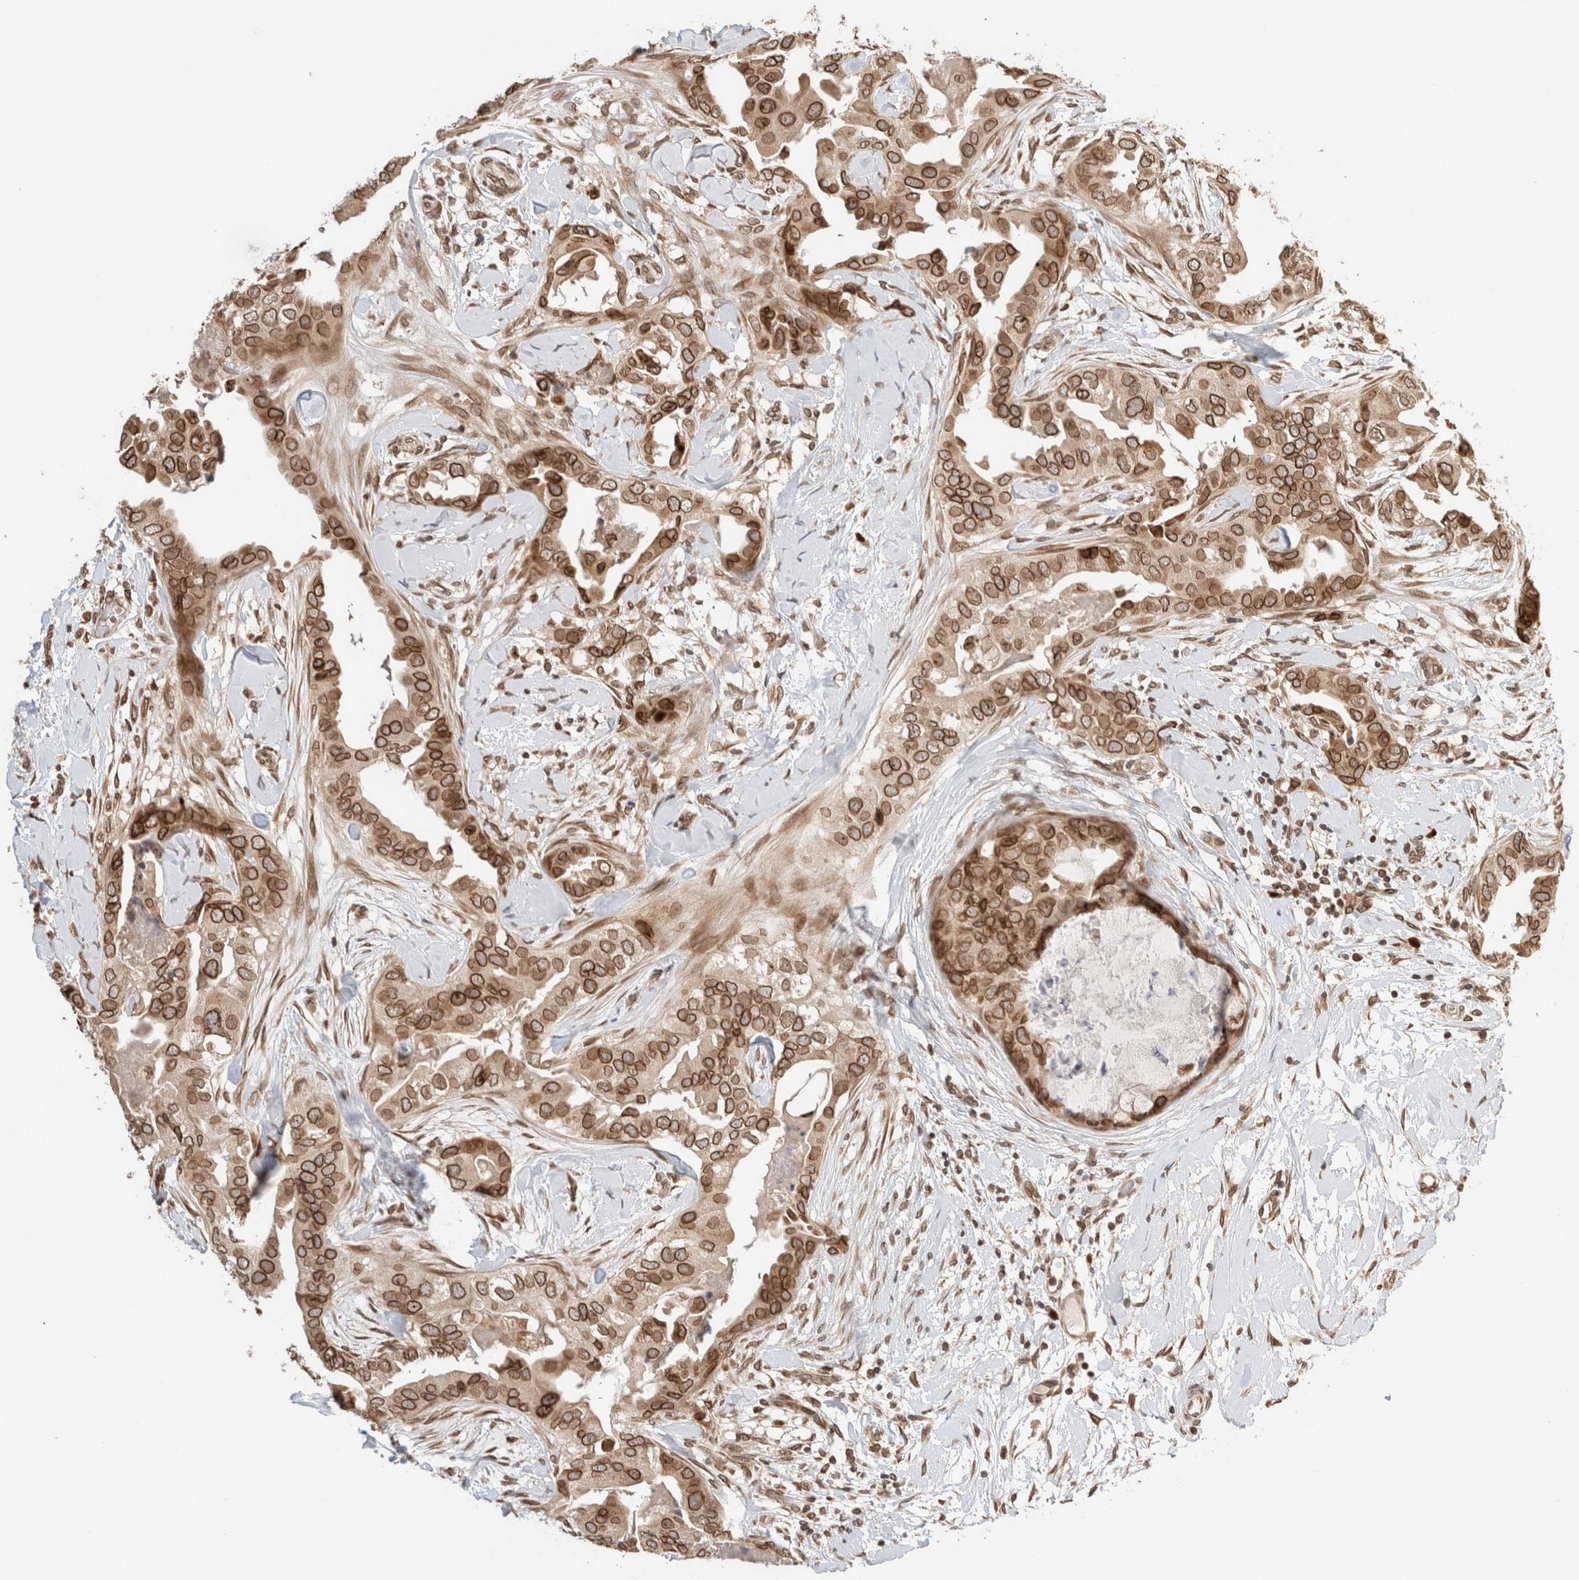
{"staining": {"intensity": "strong", "quantity": ">75%", "location": "cytoplasmic/membranous,nuclear"}, "tissue": "breast cancer", "cell_type": "Tumor cells", "image_type": "cancer", "snomed": [{"axis": "morphology", "description": "Duct carcinoma"}, {"axis": "topography", "description": "Breast"}], "caption": "The immunohistochemical stain shows strong cytoplasmic/membranous and nuclear expression in tumor cells of breast cancer tissue. Nuclei are stained in blue.", "gene": "TPR", "patient": {"sex": "female", "age": 40}}